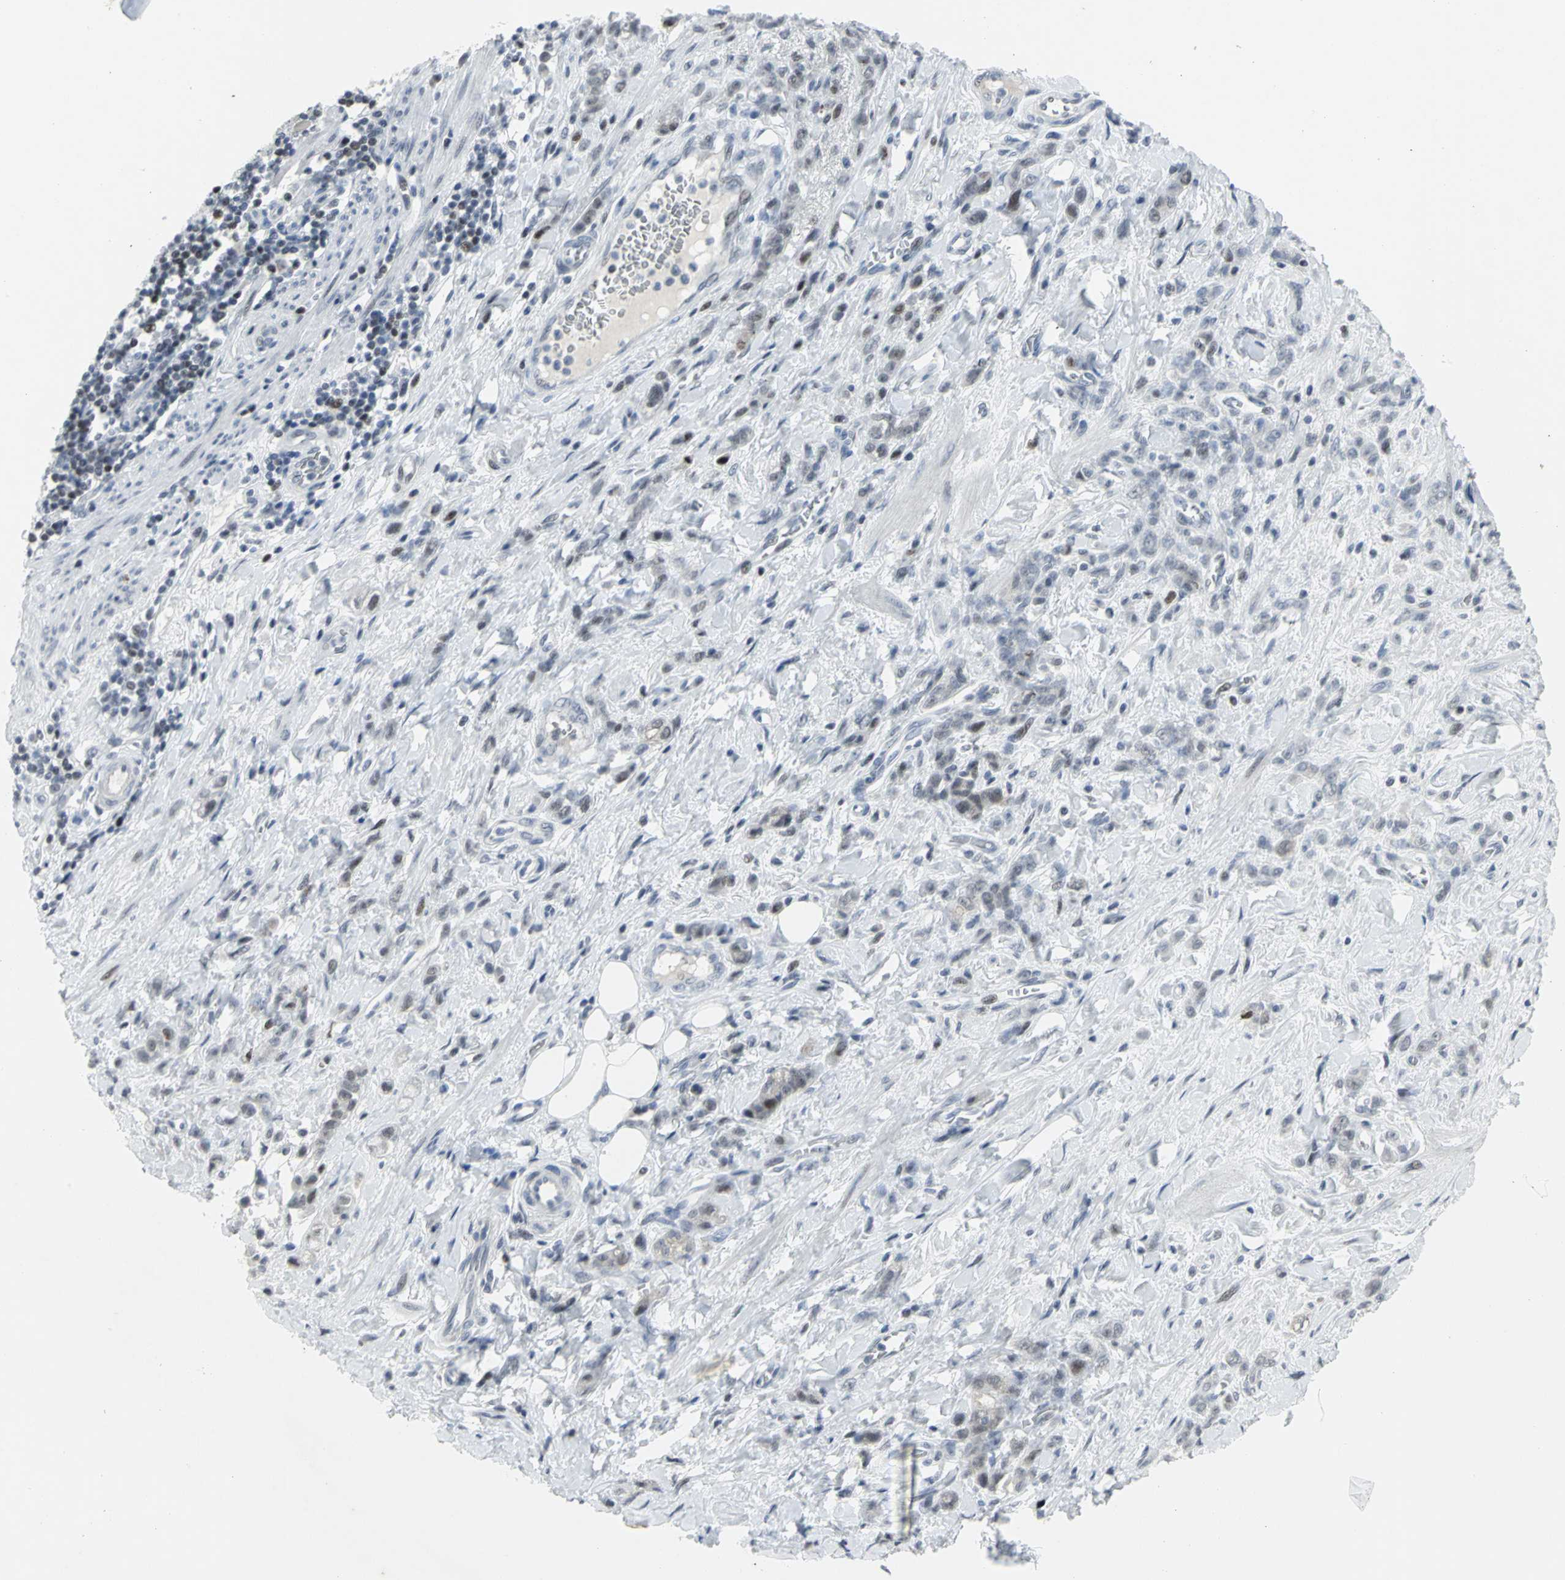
{"staining": {"intensity": "weak", "quantity": "<25%", "location": "nuclear"}, "tissue": "stomach cancer", "cell_type": "Tumor cells", "image_type": "cancer", "snomed": [{"axis": "morphology", "description": "Adenocarcinoma, NOS"}, {"axis": "topography", "description": "Stomach"}], "caption": "DAB (3,3'-diaminobenzidine) immunohistochemical staining of human stomach cancer demonstrates no significant expression in tumor cells.", "gene": "RPA1", "patient": {"sex": "male", "age": 82}}